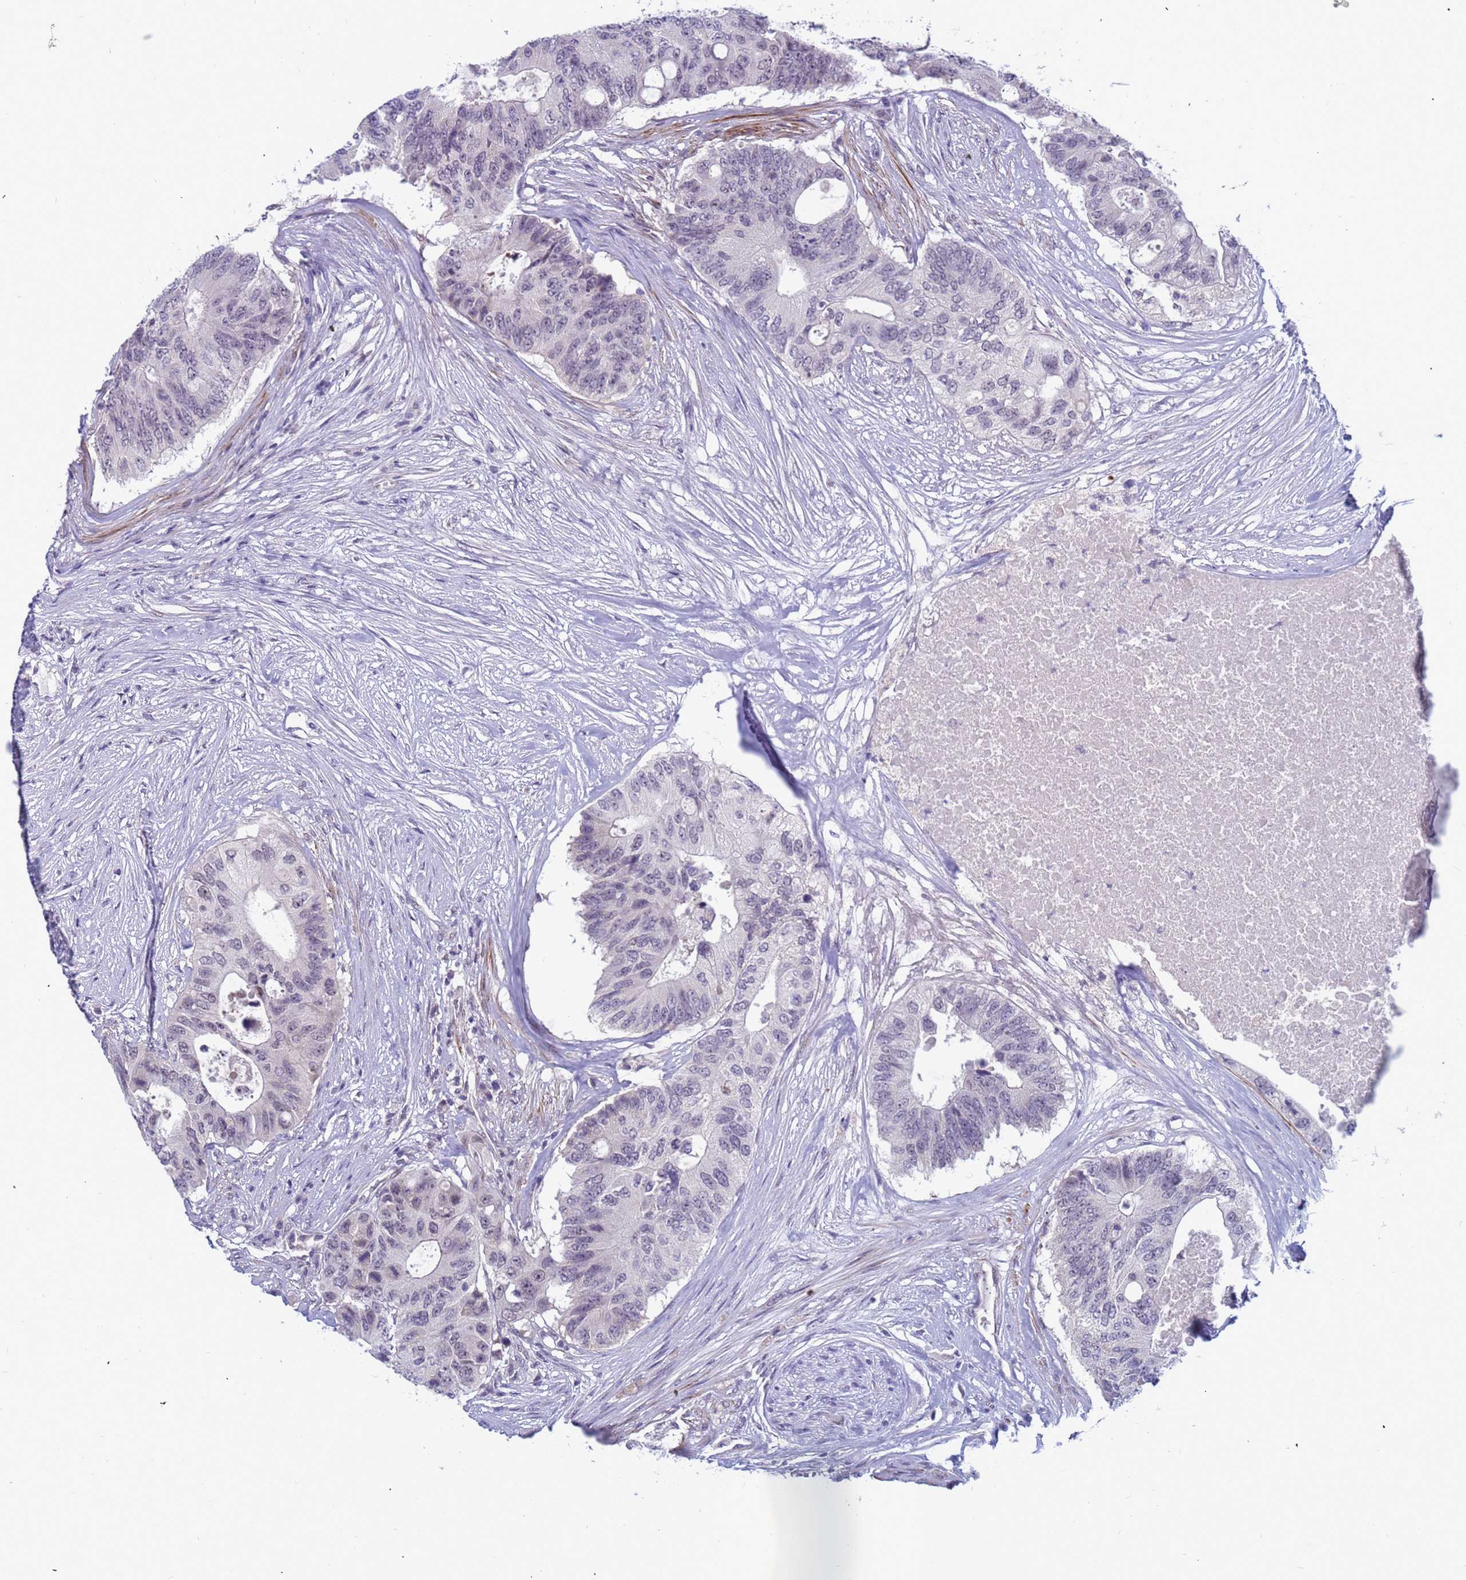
{"staining": {"intensity": "negative", "quantity": "none", "location": "none"}, "tissue": "colorectal cancer", "cell_type": "Tumor cells", "image_type": "cancer", "snomed": [{"axis": "morphology", "description": "Adenocarcinoma, NOS"}, {"axis": "topography", "description": "Colon"}], "caption": "A high-resolution micrograph shows IHC staining of adenocarcinoma (colorectal), which reveals no significant expression in tumor cells.", "gene": "CXorf65", "patient": {"sex": "male", "age": 71}}